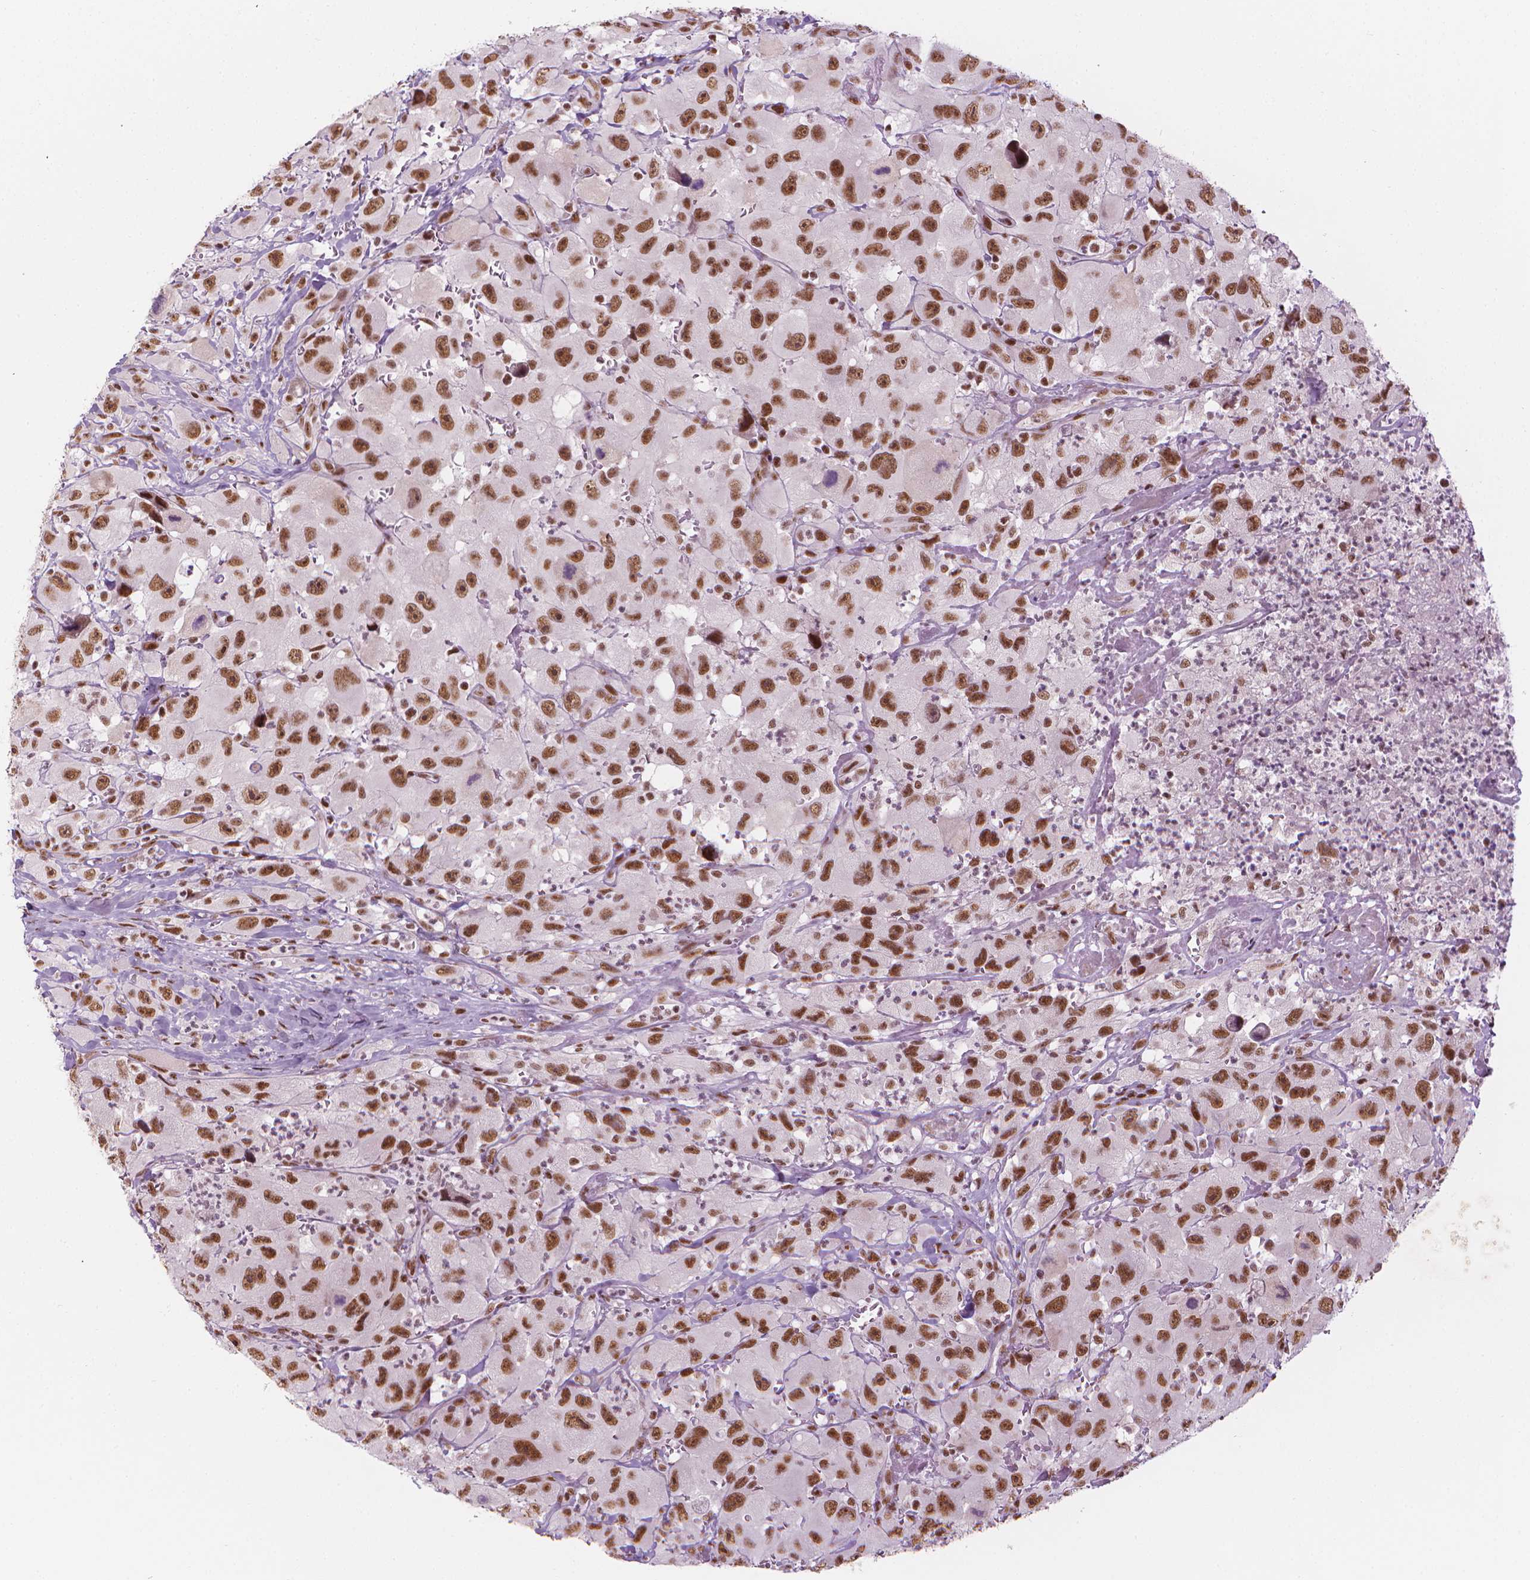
{"staining": {"intensity": "moderate", "quantity": ">75%", "location": "nuclear"}, "tissue": "head and neck cancer", "cell_type": "Tumor cells", "image_type": "cancer", "snomed": [{"axis": "morphology", "description": "Squamous cell carcinoma, NOS"}, {"axis": "morphology", "description": "Squamous cell carcinoma, metastatic, NOS"}, {"axis": "topography", "description": "Oral tissue"}, {"axis": "topography", "description": "Head-Neck"}], "caption": "This image reveals IHC staining of head and neck cancer, with medium moderate nuclear staining in approximately >75% of tumor cells.", "gene": "ELF2", "patient": {"sex": "female", "age": 85}}